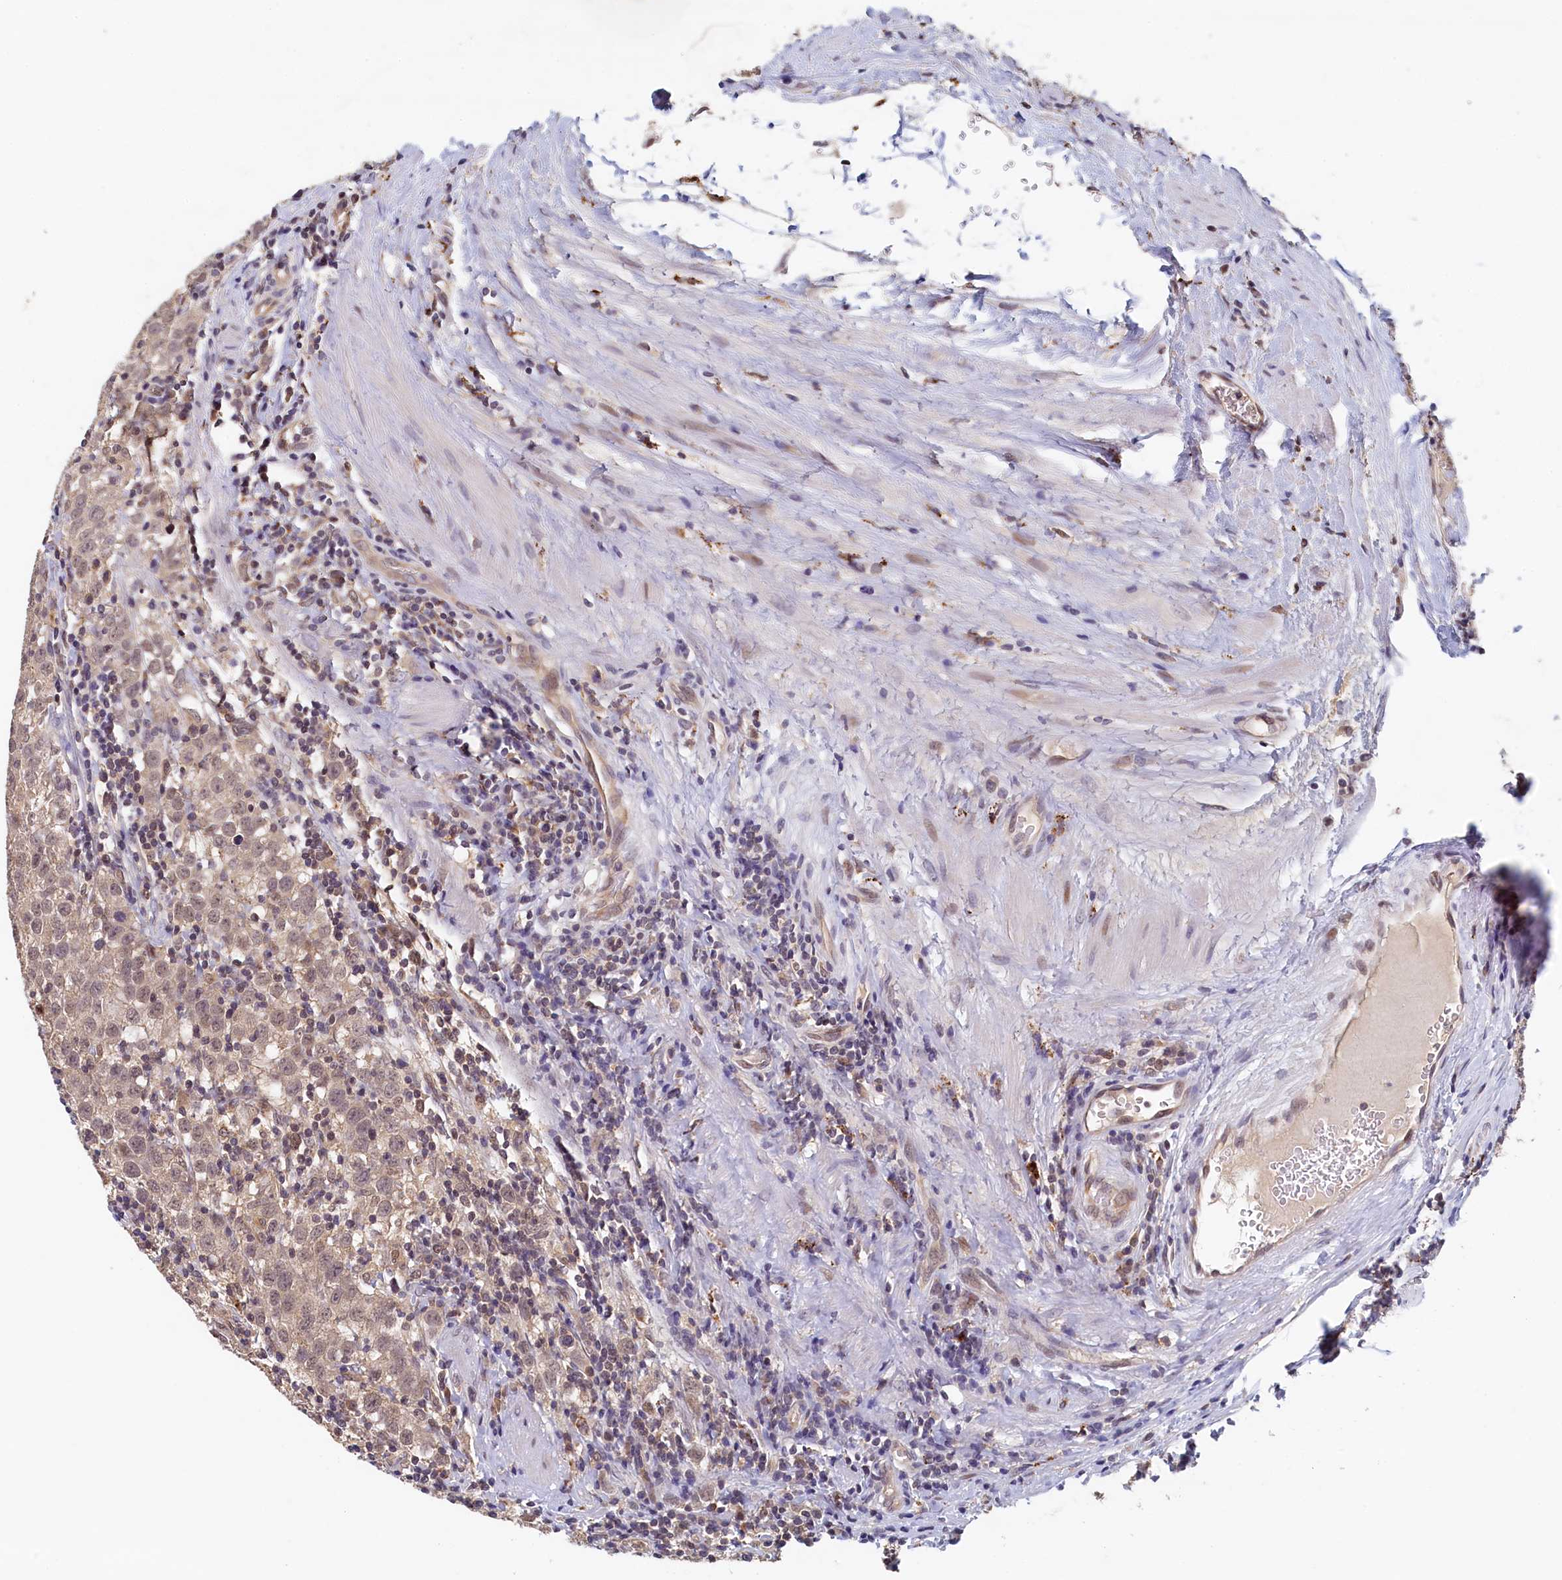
{"staining": {"intensity": "weak", "quantity": "<25%", "location": "cytoplasmic/membranous,nuclear"}, "tissue": "testis cancer", "cell_type": "Tumor cells", "image_type": "cancer", "snomed": [{"axis": "morphology", "description": "Seminoma, NOS"}, {"axis": "morphology", "description": "Carcinoma, Embryonal, NOS"}, {"axis": "topography", "description": "Testis"}], "caption": "The immunohistochemistry micrograph has no significant staining in tumor cells of testis cancer (embryonal carcinoma) tissue. (DAB (3,3'-diaminobenzidine) IHC visualized using brightfield microscopy, high magnification).", "gene": "NUBP2", "patient": {"sex": "male", "age": 43}}